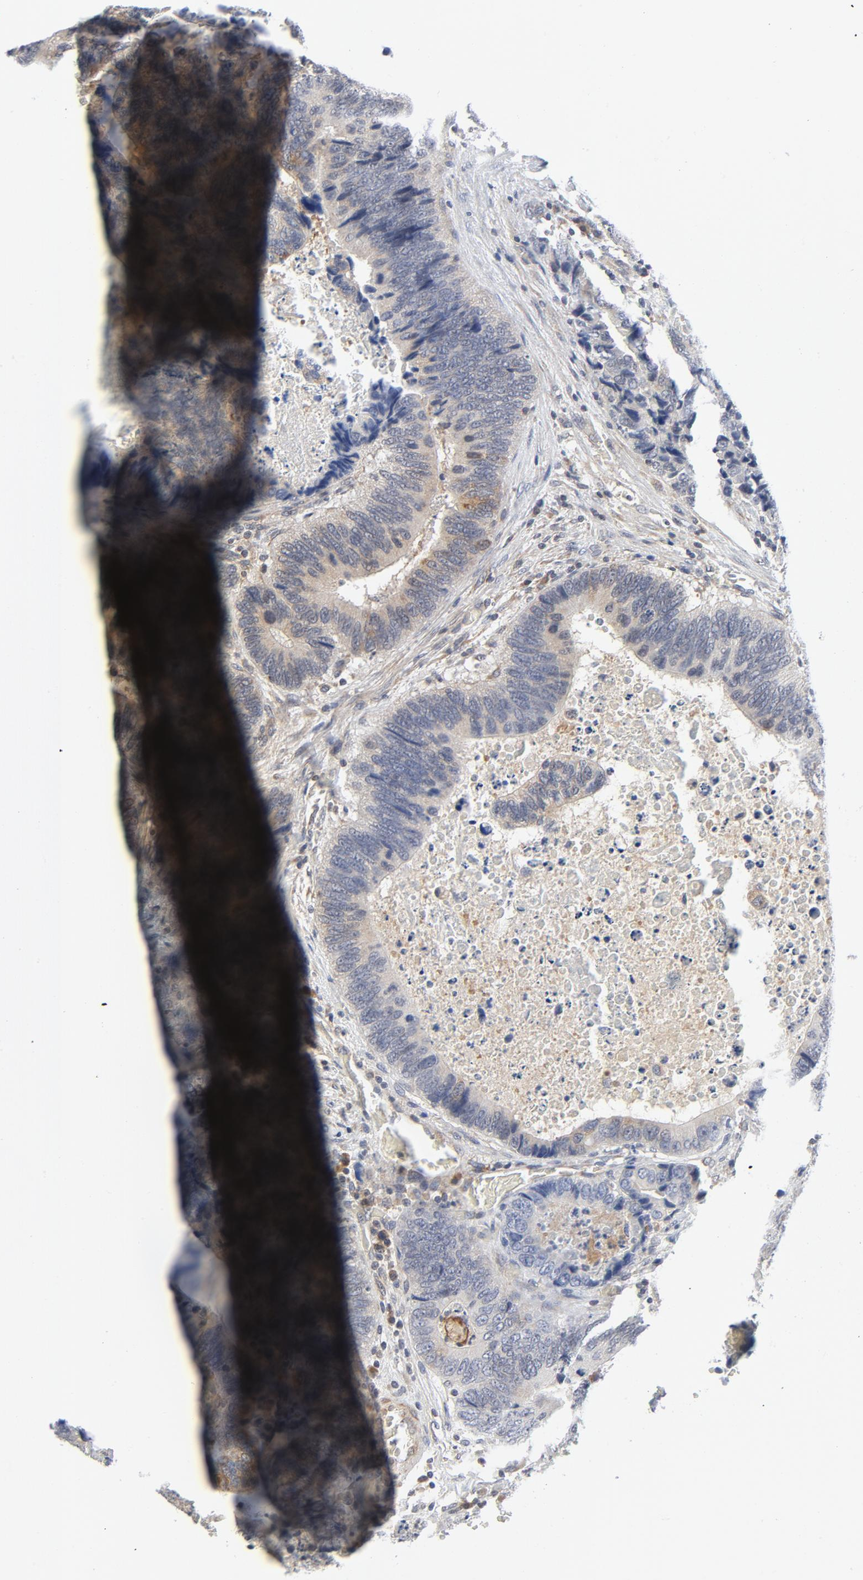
{"staining": {"intensity": "weak", "quantity": ">75%", "location": "cytoplasmic/membranous"}, "tissue": "colorectal cancer", "cell_type": "Tumor cells", "image_type": "cancer", "snomed": [{"axis": "morphology", "description": "Adenocarcinoma, NOS"}, {"axis": "topography", "description": "Colon"}], "caption": "Immunohistochemistry staining of colorectal cancer (adenocarcinoma), which exhibits low levels of weak cytoplasmic/membranous staining in about >75% of tumor cells indicating weak cytoplasmic/membranous protein staining. The staining was performed using DAB (3,3'-diaminobenzidine) (brown) for protein detection and nuclei were counterstained in hematoxylin (blue).", "gene": "BAD", "patient": {"sex": "male", "age": 72}}